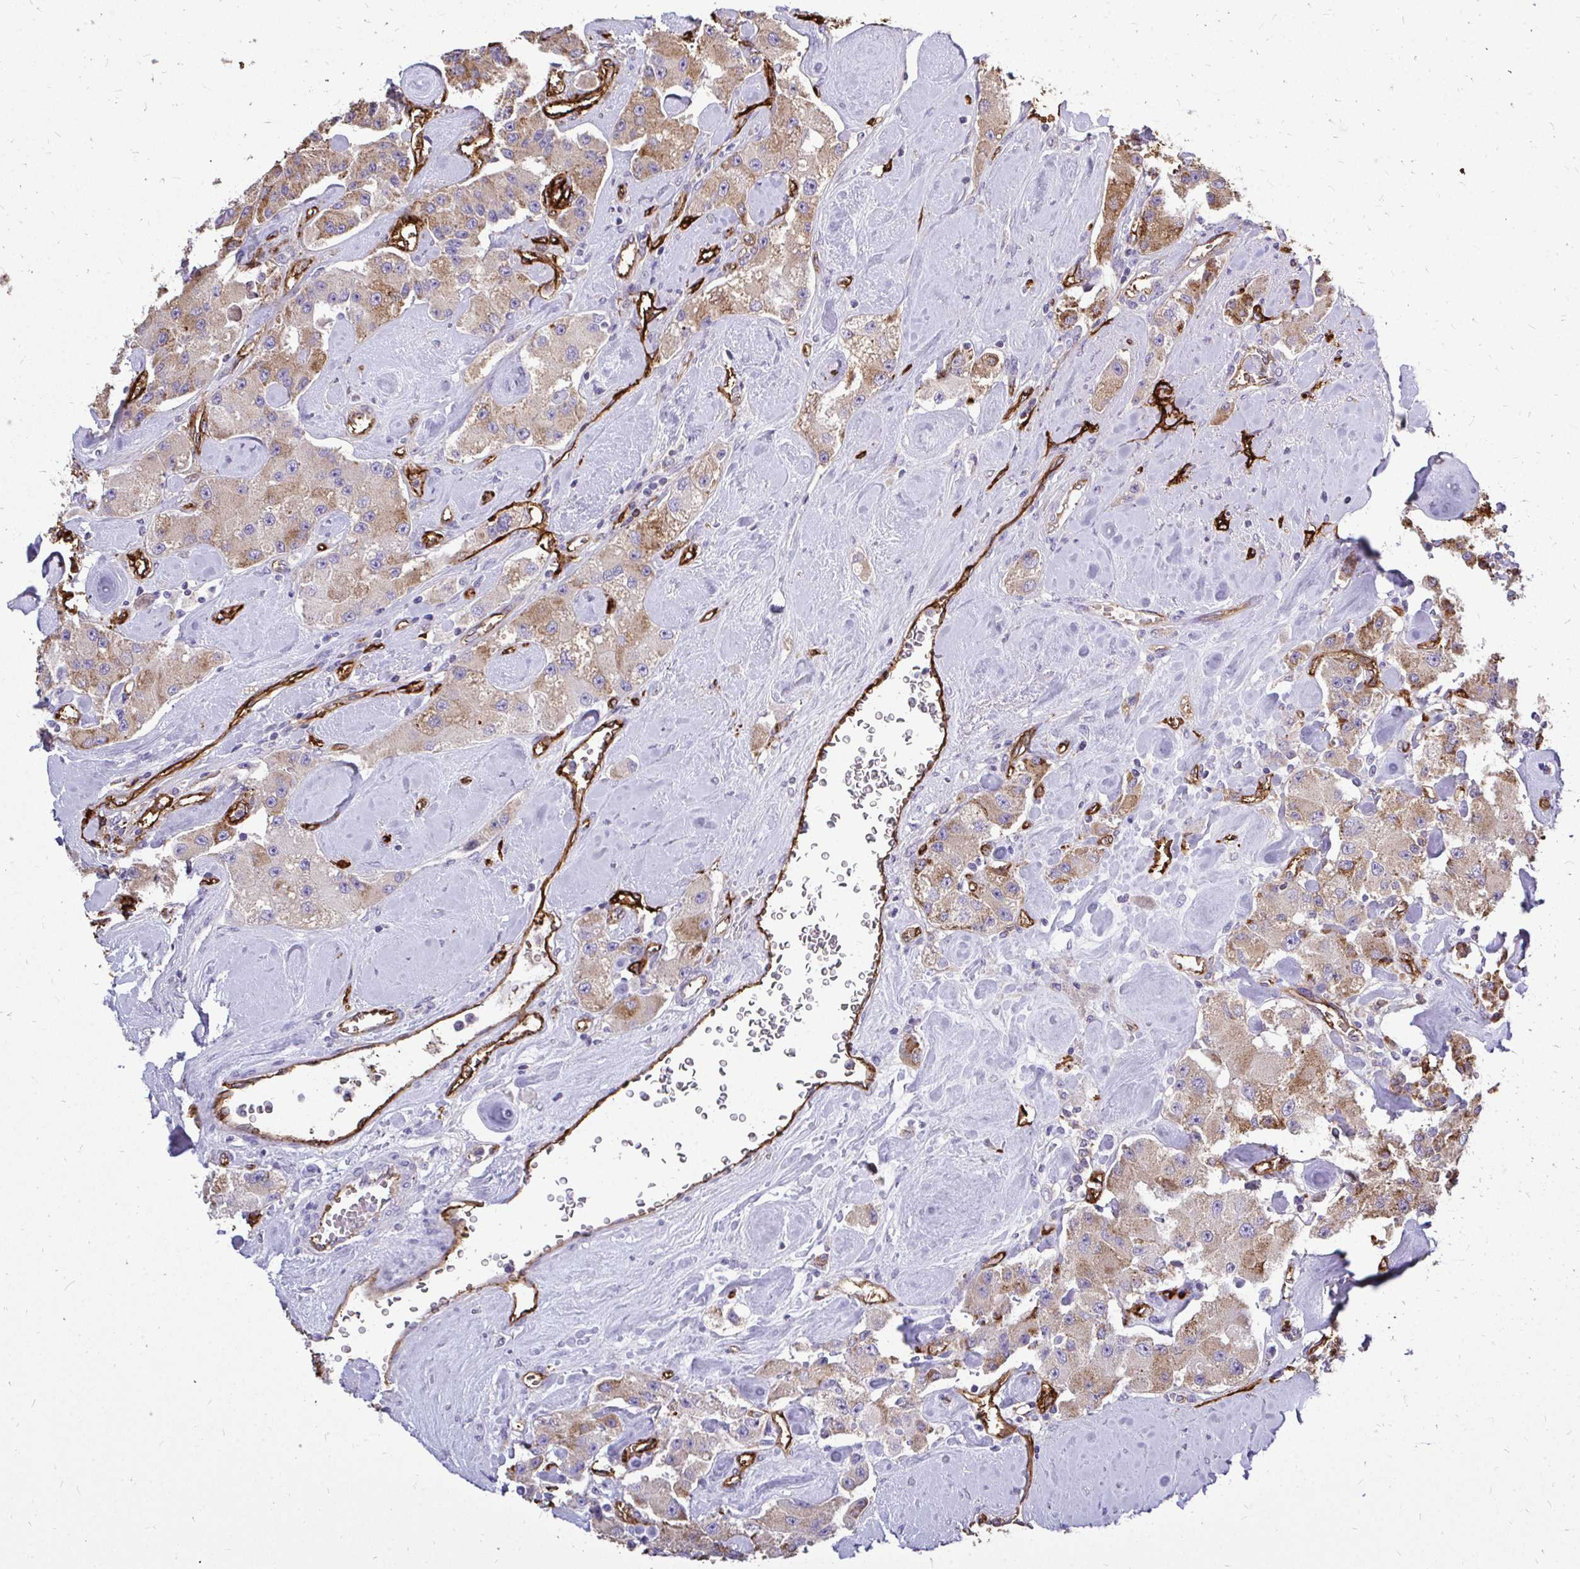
{"staining": {"intensity": "moderate", "quantity": "25%-75%", "location": "cytoplasmic/membranous"}, "tissue": "carcinoid", "cell_type": "Tumor cells", "image_type": "cancer", "snomed": [{"axis": "morphology", "description": "Carcinoid, malignant, NOS"}, {"axis": "topography", "description": "Pancreas"}], "caption": "IHC of carcinoid shows medium levels of moderate cytoplasmic/membranous expression in approximately 25%-75% of tumor cells.", "gene": "MARCKSL1", "patient": {"sex": "male", "age": 41}}